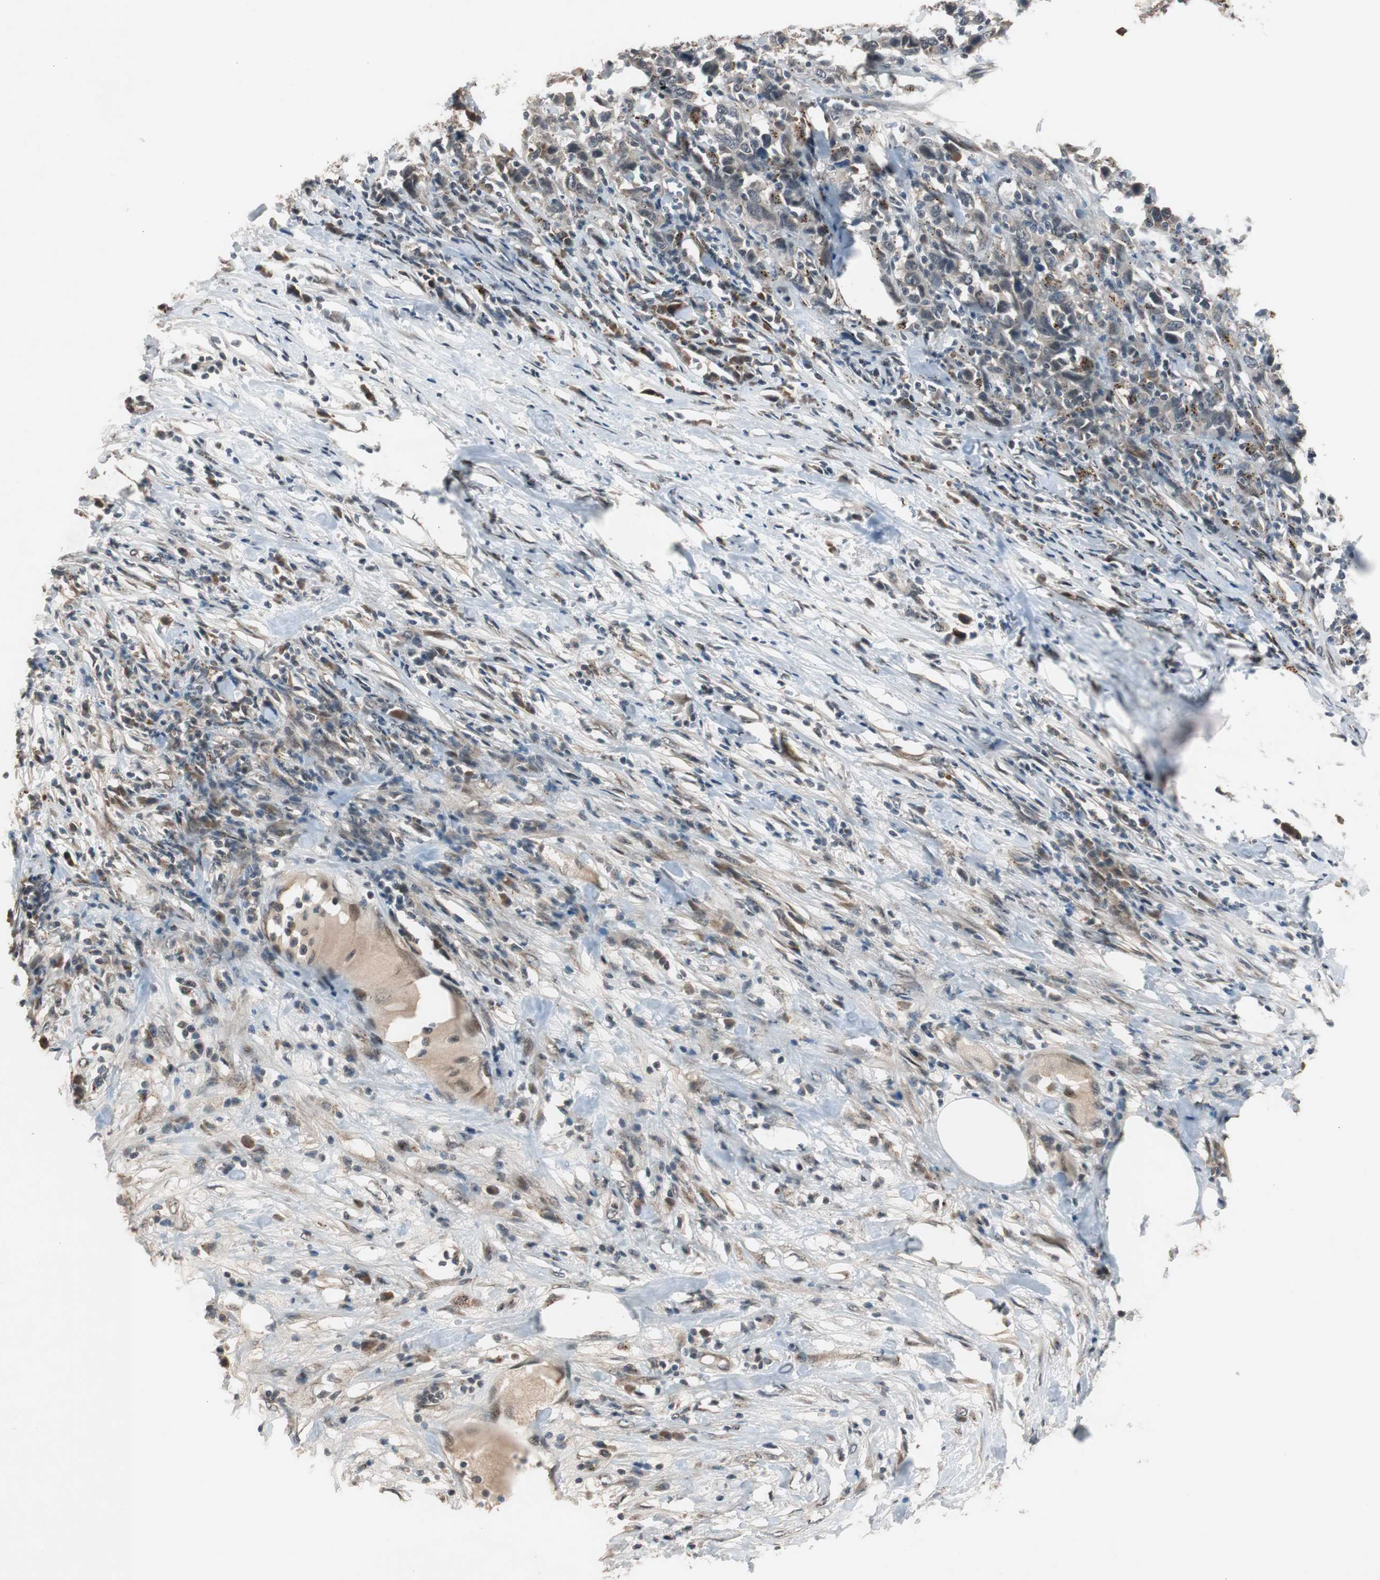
{"staining": {"intensity": "weak", "quantity": ">75%", "location": "cytoplasmic/membranous"}, "tissue": "urothelial cancer", "cell_type": "Tumor cells", "image_type": "cancer", "snomed": [{"axis": "morphology", "description": "Urothelial carcinoma, High grade"}, {"axis": "topography", "description": "Urinary bladder"}], "caption": "Weak cytoplasmic/membranous staining is present in approximately >75% of tumor cells in high-grade urothelial carcinoma. The staining was performed using DAB, with brown indicating positive protein expression. Nuclei are stained blue with hematoxylin.", "gene": "BOLA1", "patient": {"sex": "male", "age": 61}}